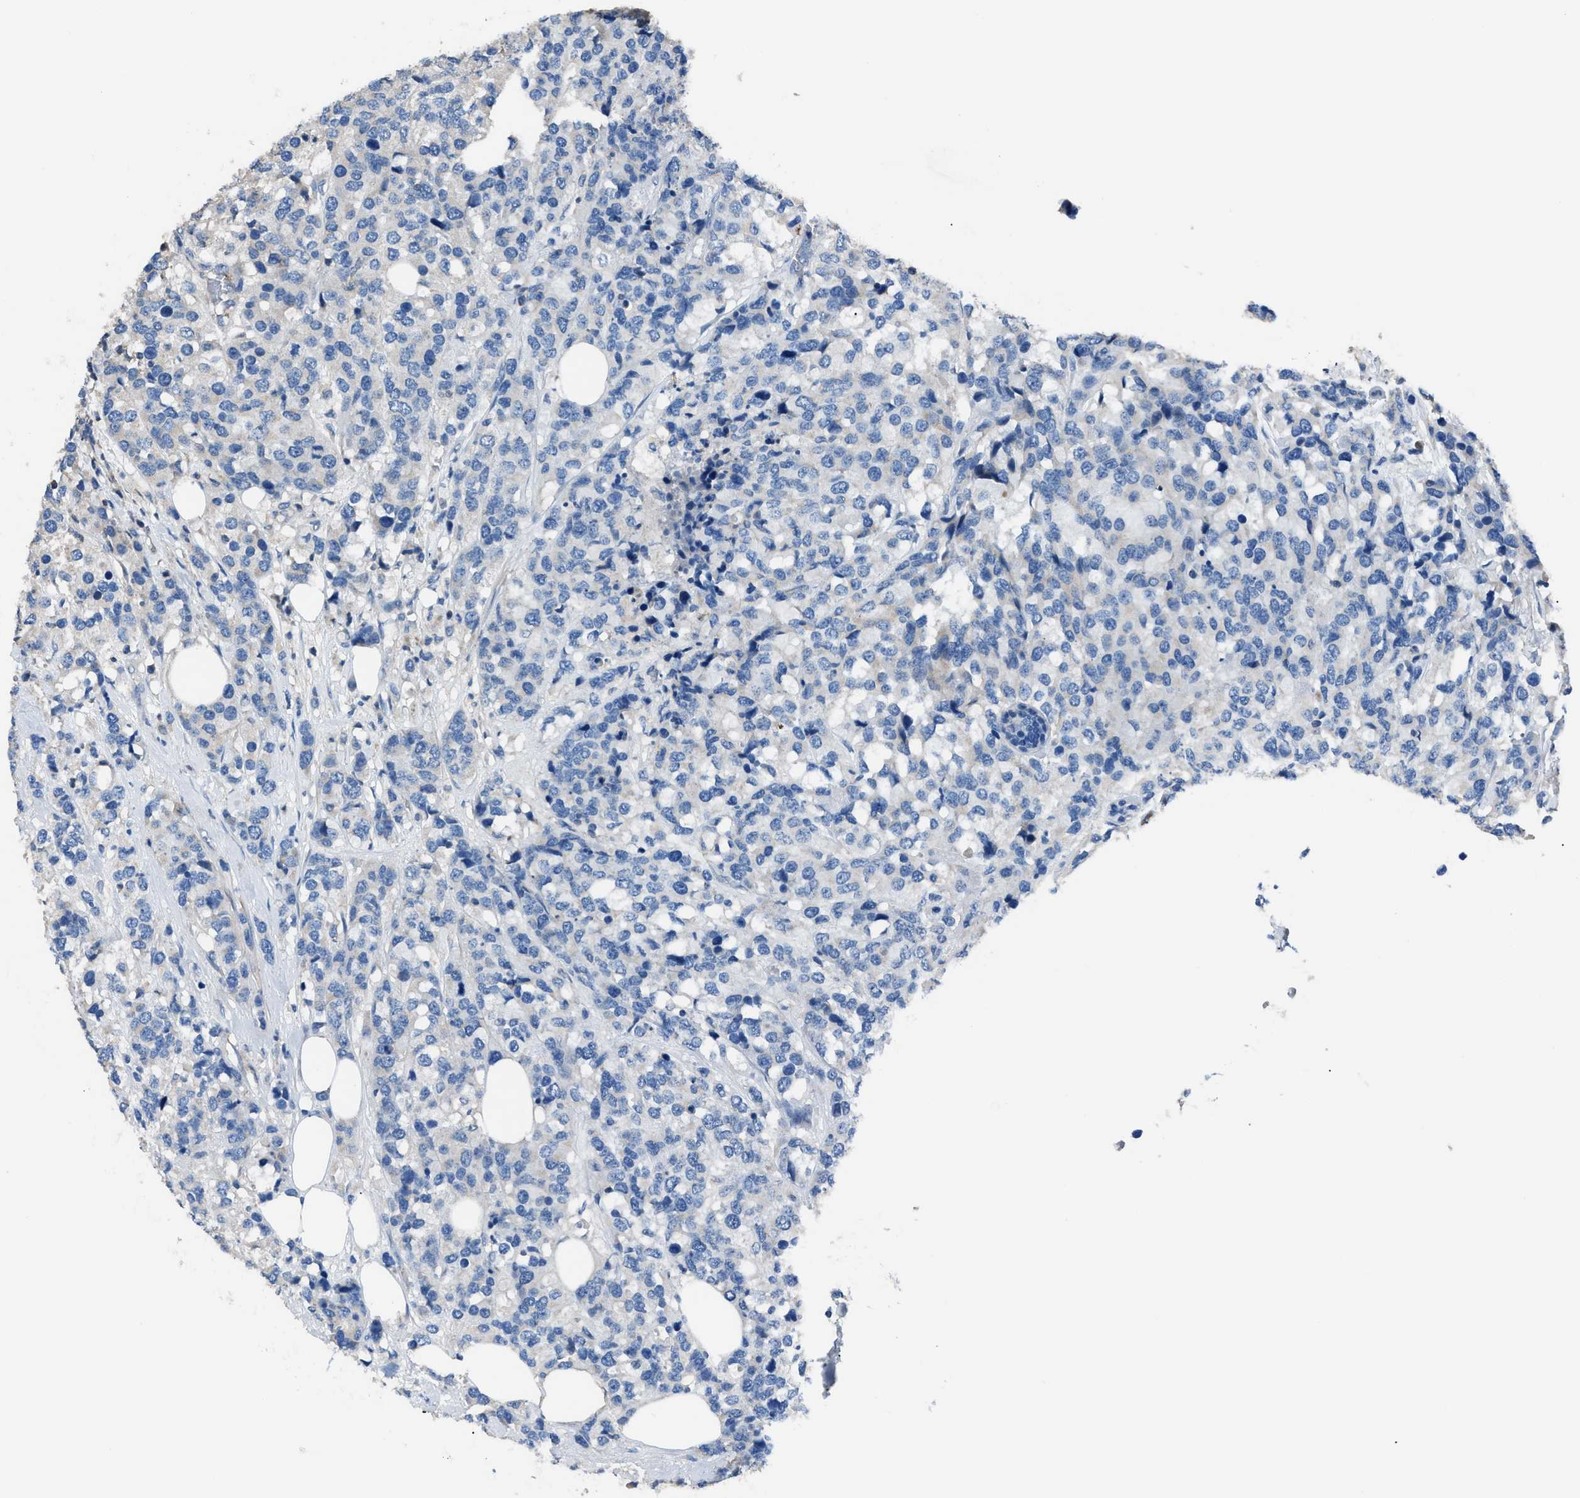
{"staining": {"intensity": "negative", "quantity": "none", "location": "none"}, "tissue": "breast cancer", "cell_type": "Tumor cells", "image_type": "cancer", "snomed": [{"axis": "morphology", "description": "Lobular carcinoma"}, {"axis": "topography", "description": "Breast"}], "caption": "Protein analysis of breast cancer (lobular carcinoma) shows no significant positivity in tumor cells.", "gene": "SGCZ", "patient": {"sex": "female", "age": 59}}